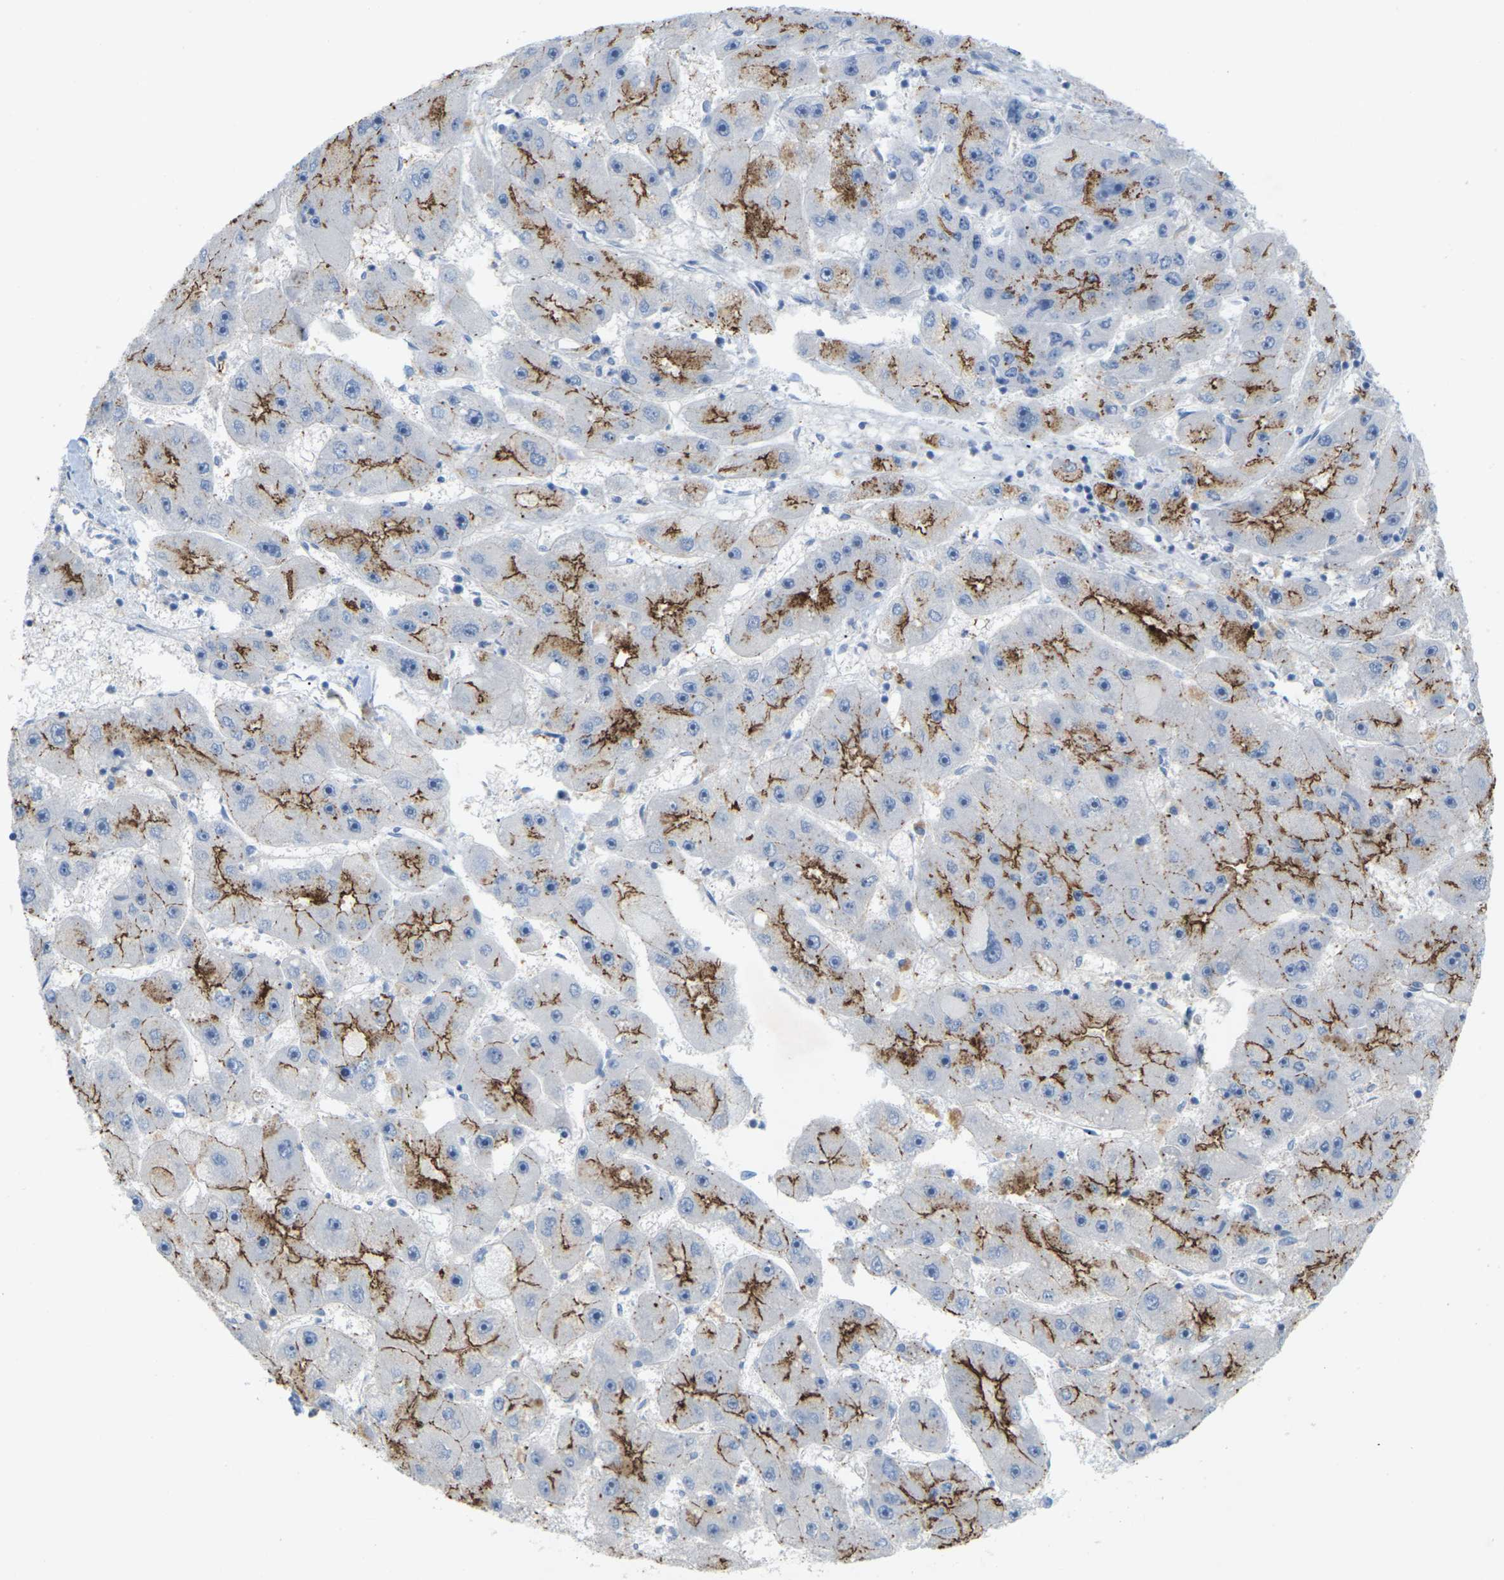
{"staining": {"intensity": "strong", "quantity": "25%-75%", "location": "cytoplasmic/membranous"}, "tissue": "liver cancer", "cell_type": "Tumor cells", "image_type": "cancer", "snomed": [{"axis": "morphology", "description": "Carcinoma, Hepatocellular, NOS"}, {"axis": "topography", "description": "Liver"}], "caption": "The histopathology image shows immunohistochemical staining of liver cancer. There is strong cytoplasmic/membranous staining is appreciated in approximately 25%-75% of tumor cells.", "gene": "CLDN3", "patient": {"sex": "female", "age": 61}}